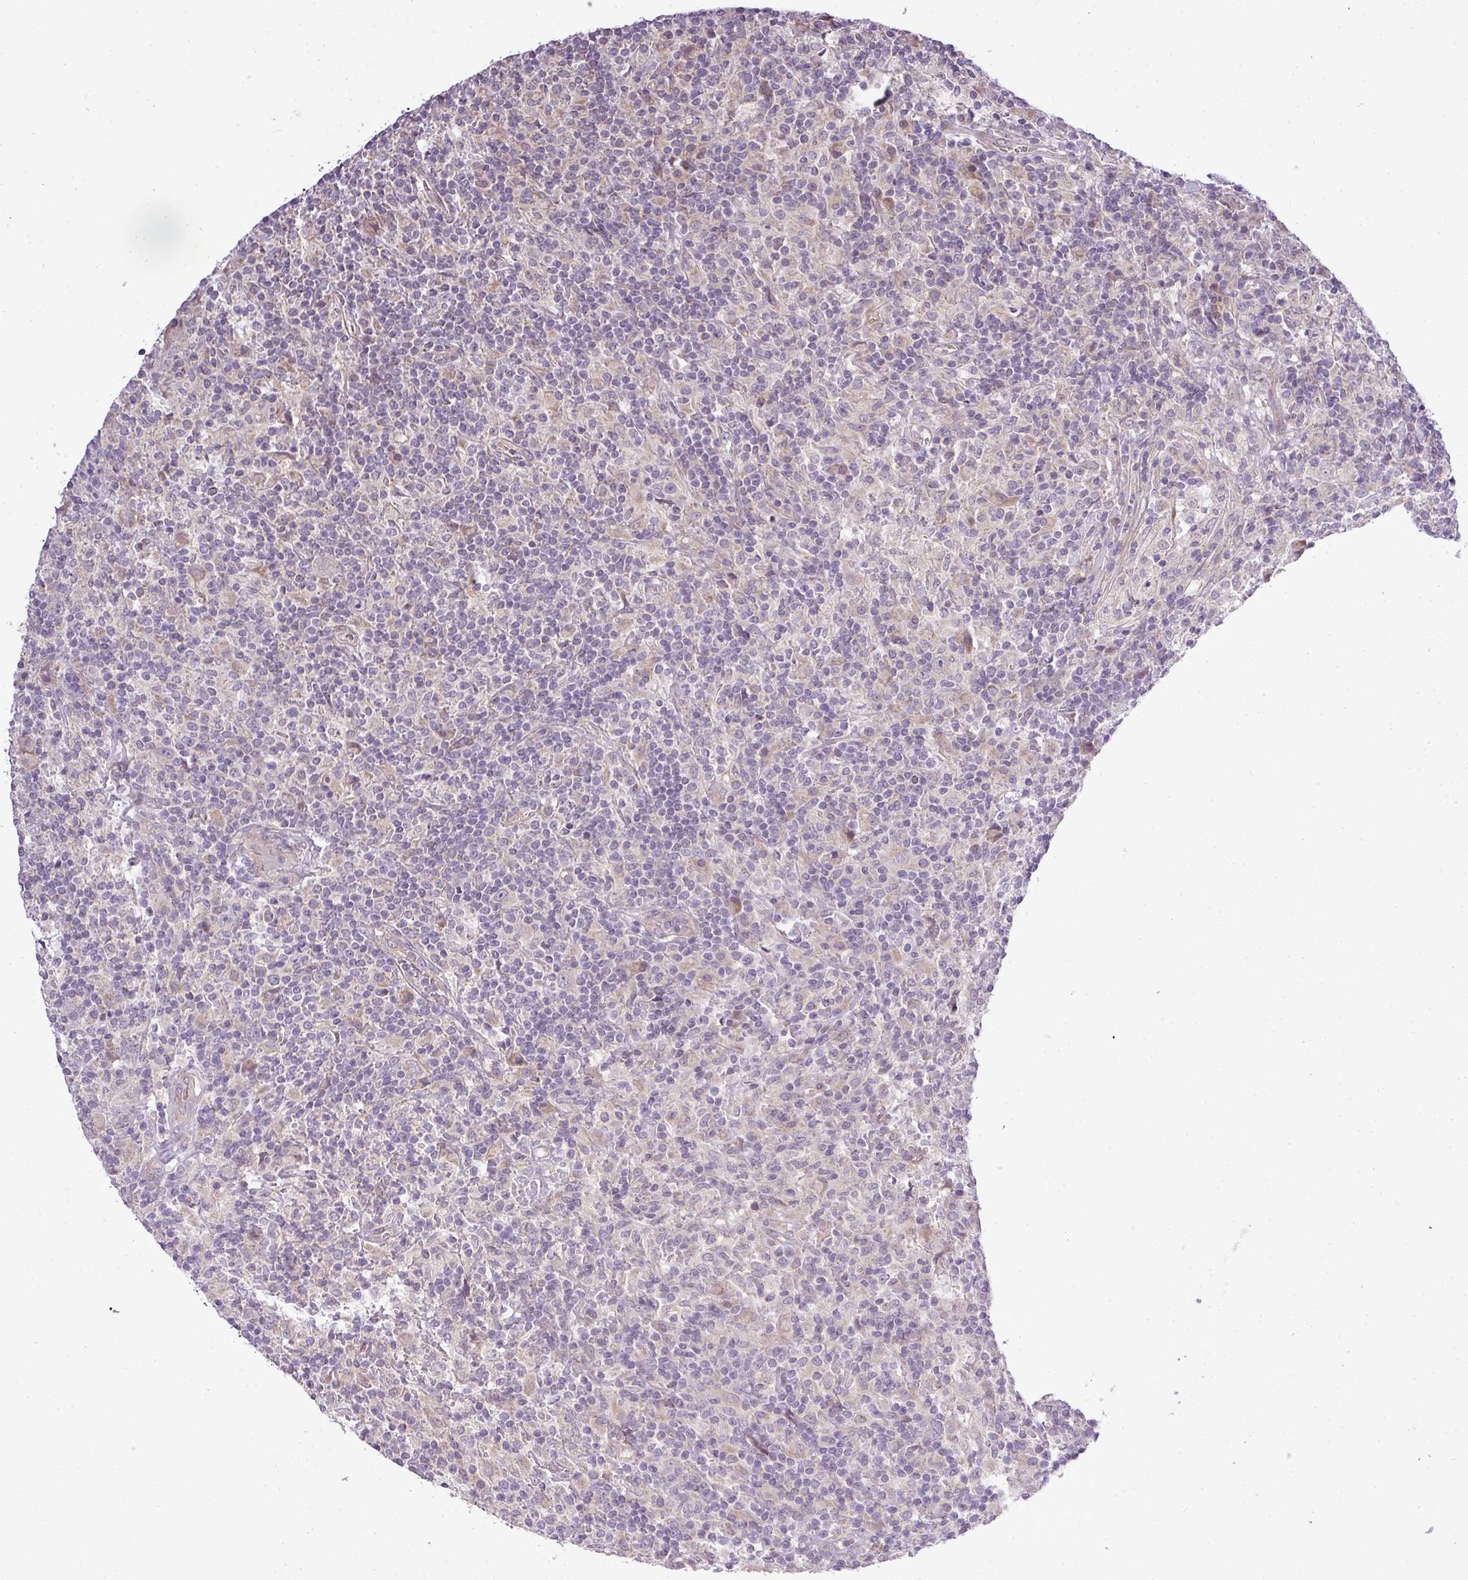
{"staining": {"intensity": "weak", "quantity": "25%-75%", "location": "cytoplasmic/membranous"}, "tissue": "lymphoma", "cell_type": "Tumor cells", "image_type": "cancer", "snomed": [{"axis": "morphology", "description": "Hodgkin's disease, NOS"}, {"axis": "topography", "description": "Lymph node"}], "caption": "Immunohistochemistry (IHC) photomicrograph of neoplastic tissue: Hodgkin's disease stained using IHC demonstrates low levels of weak protein expression localized specifically in the cytoplasmic/membranous of tumor cells, appearing as a cytoplasmic/membranous brown color.", "gene": "ZDHHC1", "patient": {"sex": "male", "age": 70}}